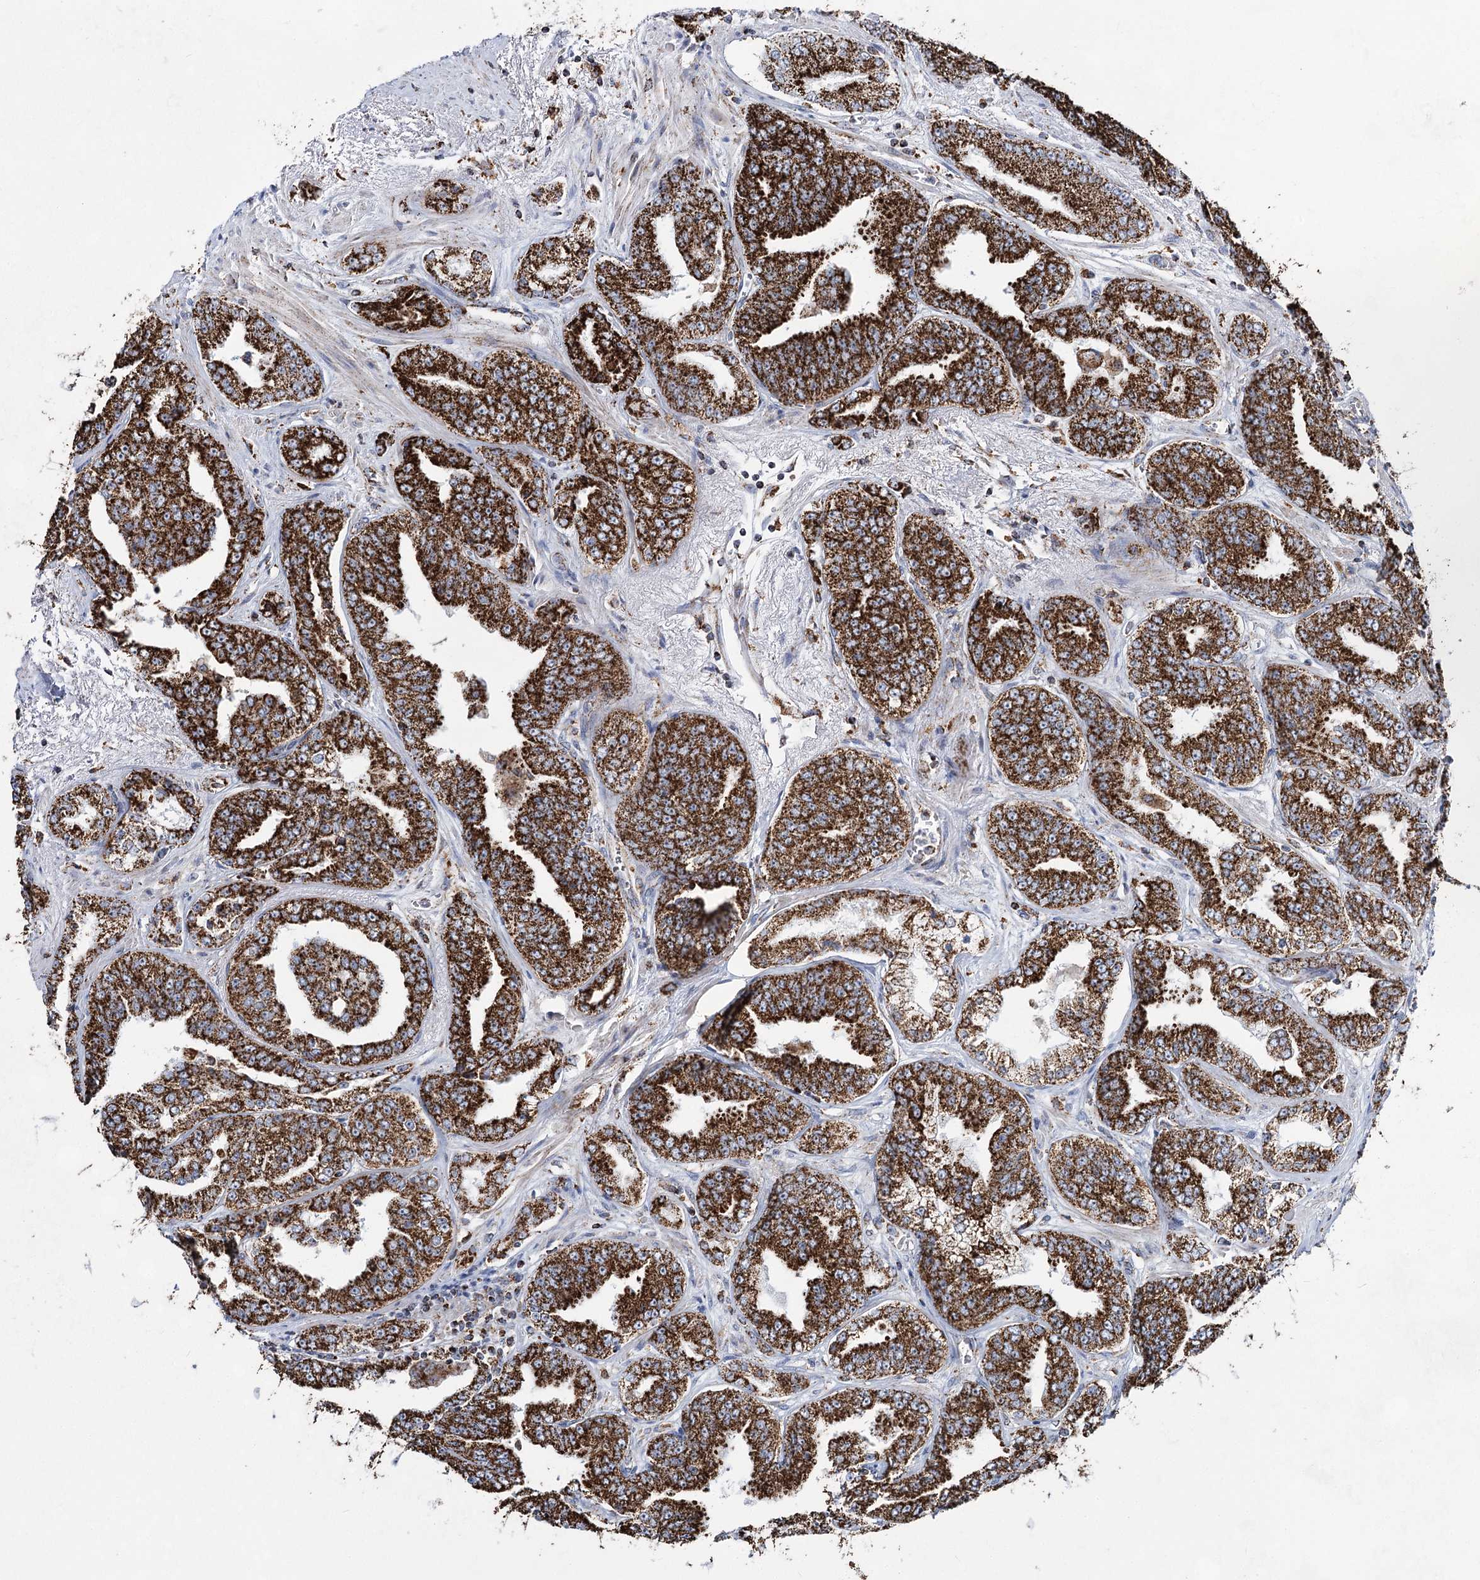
{"staining": {"intensity": "strong", "quantity": ">75%", "location": "cytoplasmic/membranous"}, "tissue": "prostate cancer", "cell_type": "Tumor cells", "image_type": "cancer", "snomed": [{"axis": "morphology", "description": "Adenocarcinoma, High grade"}, {"axis": "topography", "description": "Prostate"}], "caption": "This is a photomicrograph of immunohistochemistry staining of adenocarcinoma (high-grade) (prostate), which shows strong positivity in the cytoplasmic/membranous of tumor cells.", "gene": "CWF19L1", "patient": {"sex": "male", "age": 71}}